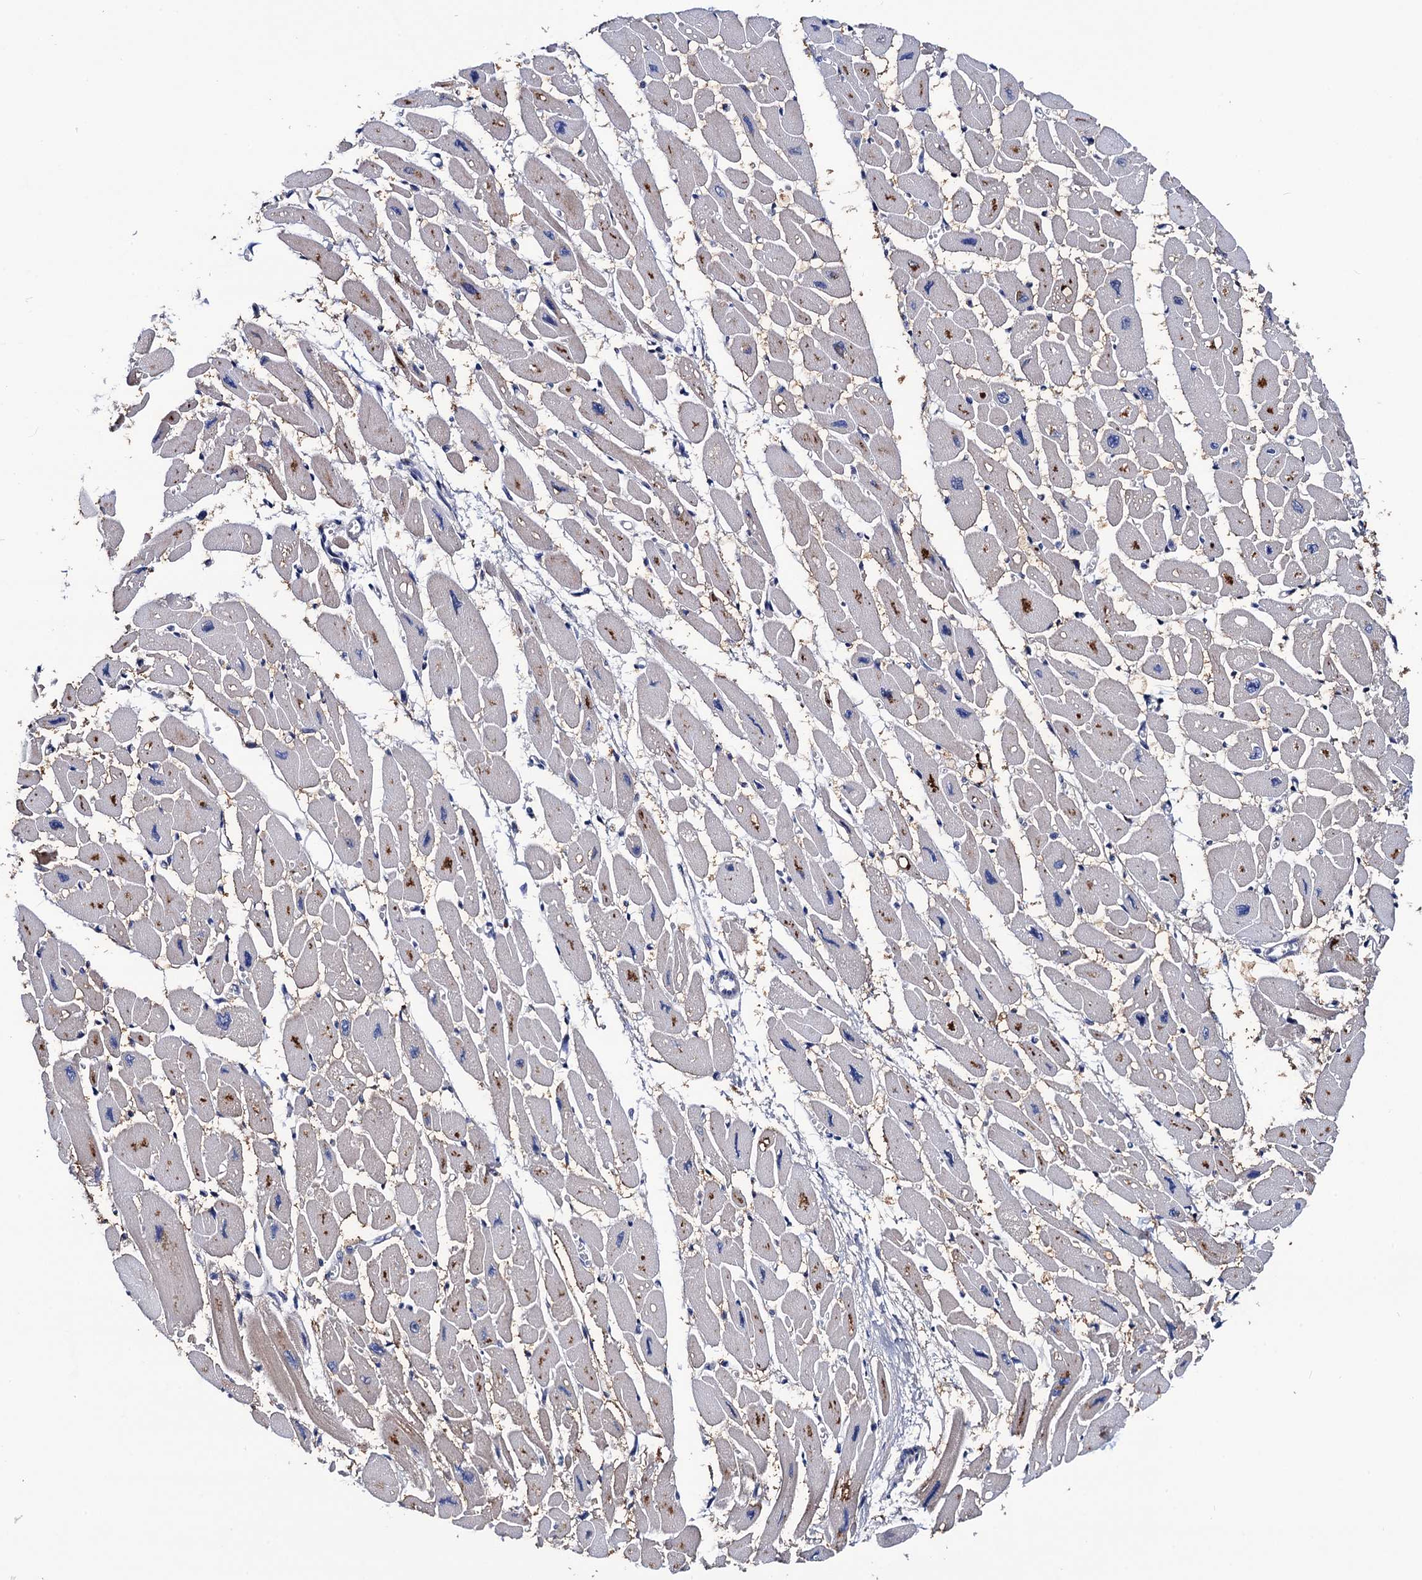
{"staining": {"intensity": "moderate", "quantity": "<25%", "location": "cytoplasmic/membranous"}, "tissue": "heart muscle", "cell_type": "Cardiomyocytes", "image_type": "normal", "snomed": [{"axis": "morphology", "description": "Normal tissue, NOS"}, {"axis": "topography", "description": "Heart"}], "caption": "An immunohistochemistry (IHC) histopathology image of unremarkable tissue is shown. Protein staining in brown highlights moderate cytoplasmic/membranous positivity in heart muscle within cardiomyocytes. (DAB (3,3'-diaminobenzidine) = brown stain, brightfield microscopy at high magnification).", "gene": "PTCD3", "patient": {"sex": "female", "age": 54}}